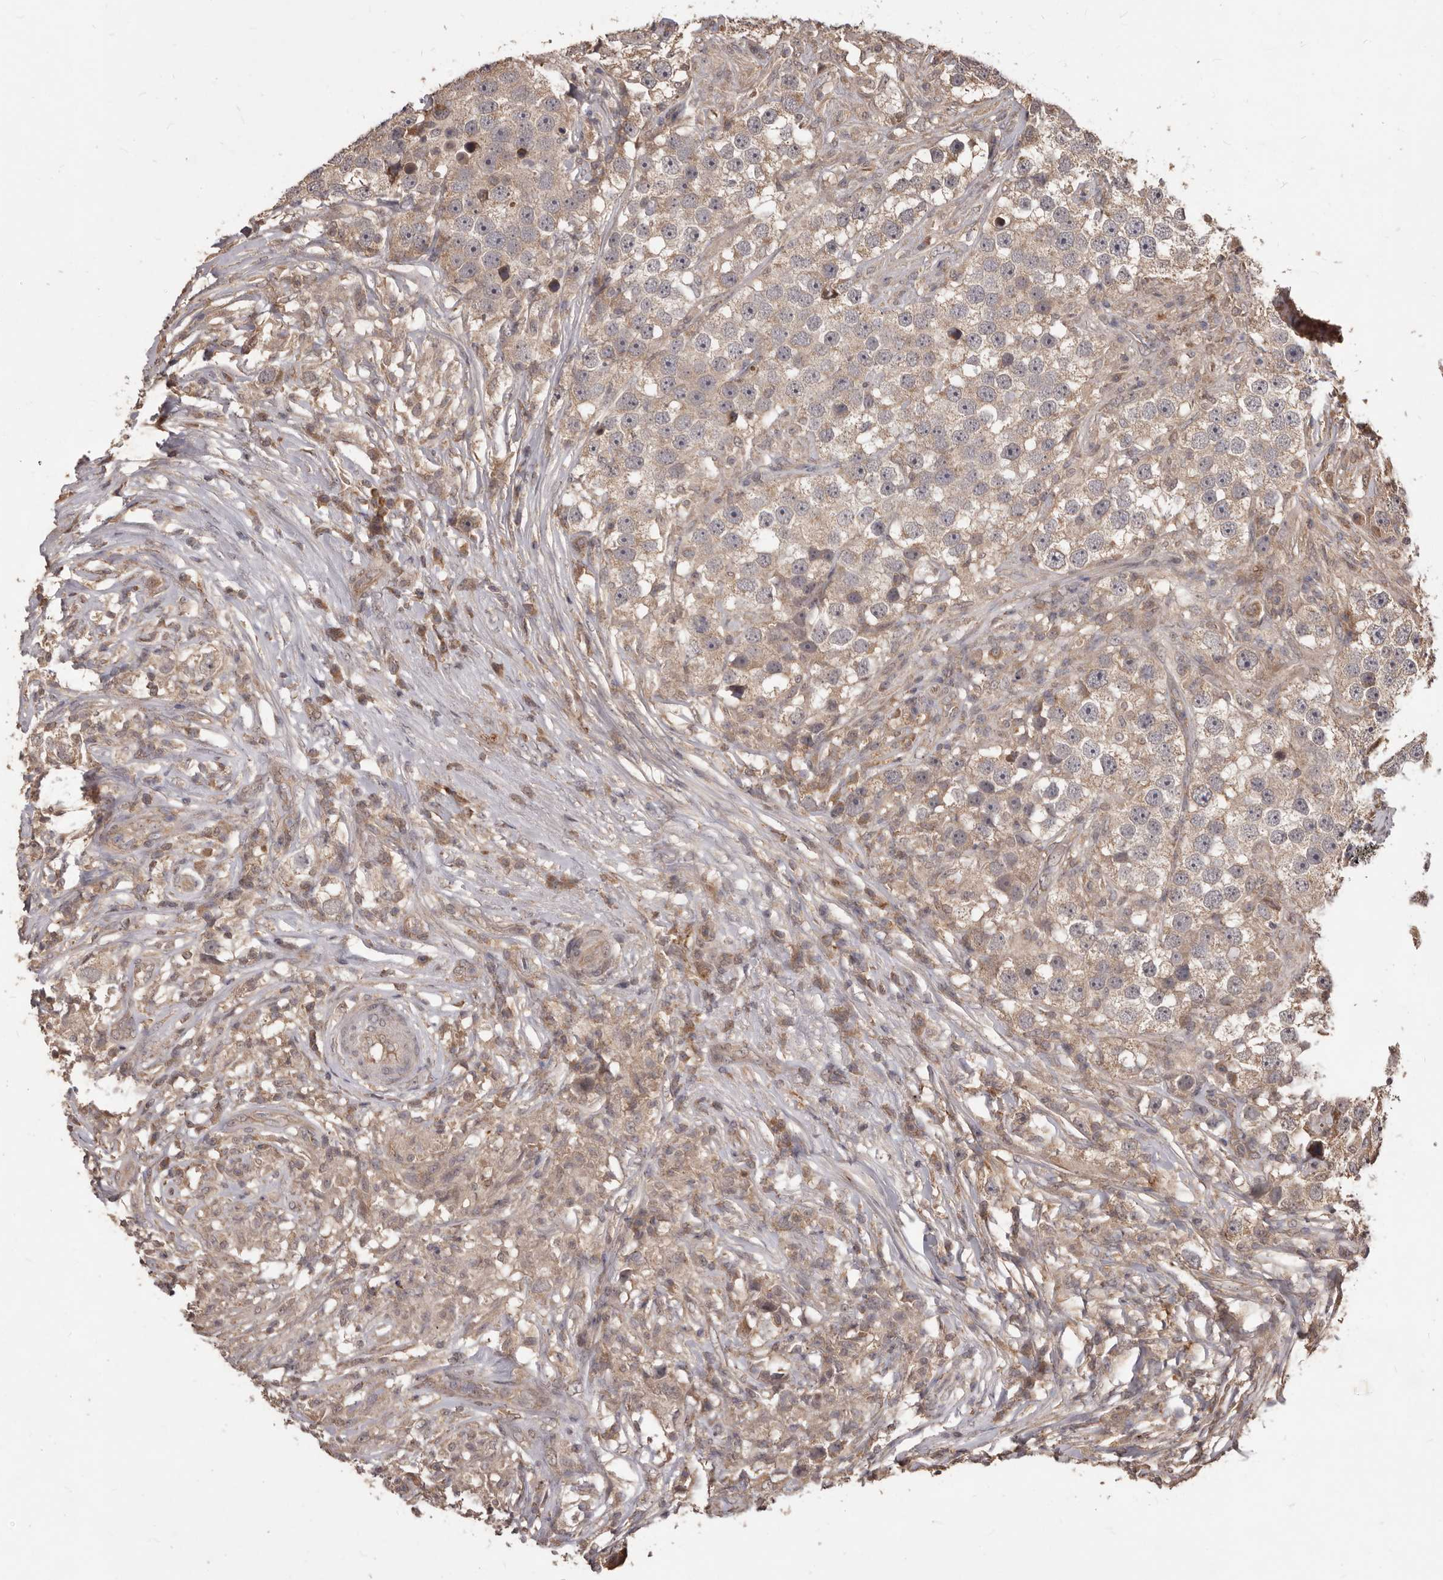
{"staining": {"intensity": "weak", "quantity": ">75%", "location": "cytoplasmic/membranous"}, "tissue": "testis cancer", "cell_type": "Tumor cells", "image_type": "cancer", "snomed": [{"axis": "morphology", "description": "Seminoma, NOS"}, {"axis": "topography", "description": "Testis"}], "caption": "Brown immunohistochemical staining in testis cancer shows weak cytoplasmic/membranous positivity in about >75% of tumor cells.", "gene": "MTO1", "patient": {"sex": "male", "age": 49}}